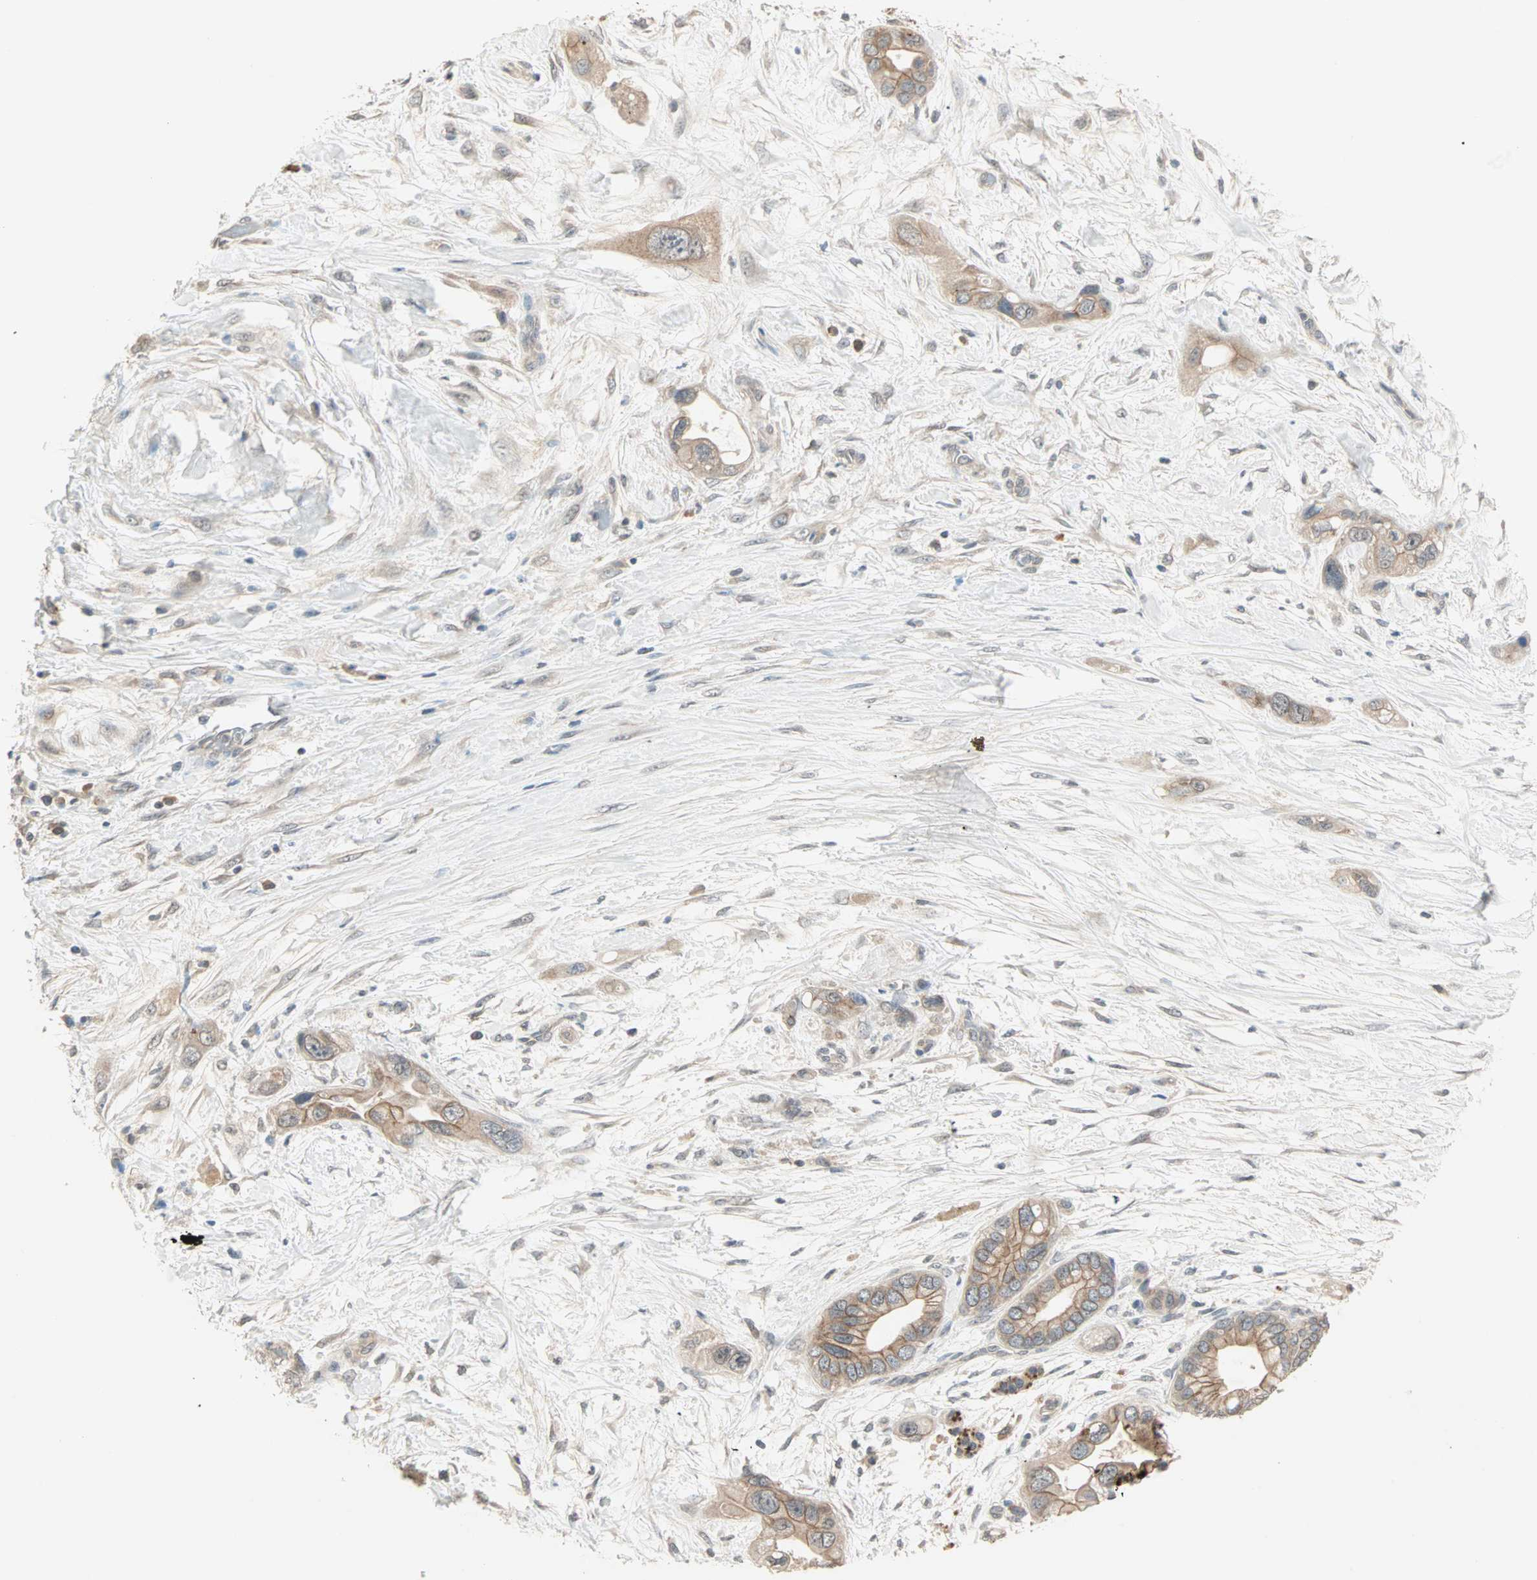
{"staining": {"intensity": "moderate", "quantity": ">75%", "location": "cytoplasmic/membranous"}, "tissue": "pancreatic cancer", "cell_type": "Tumor cells", "image_type": "cancer", "snomed": [{"axis": "morphology", "description": "Adenocarcinoma, NOS"}, {"axis": "topography", "description": "Pancreas"}], "caption": "Moderate cytoplasmic/membranous staining is present in approximately >75% of tumor cells in pancreatic adenocarcinoma.", "gene": "TTF2", "patient": {"sex": "female", "age": 77}}